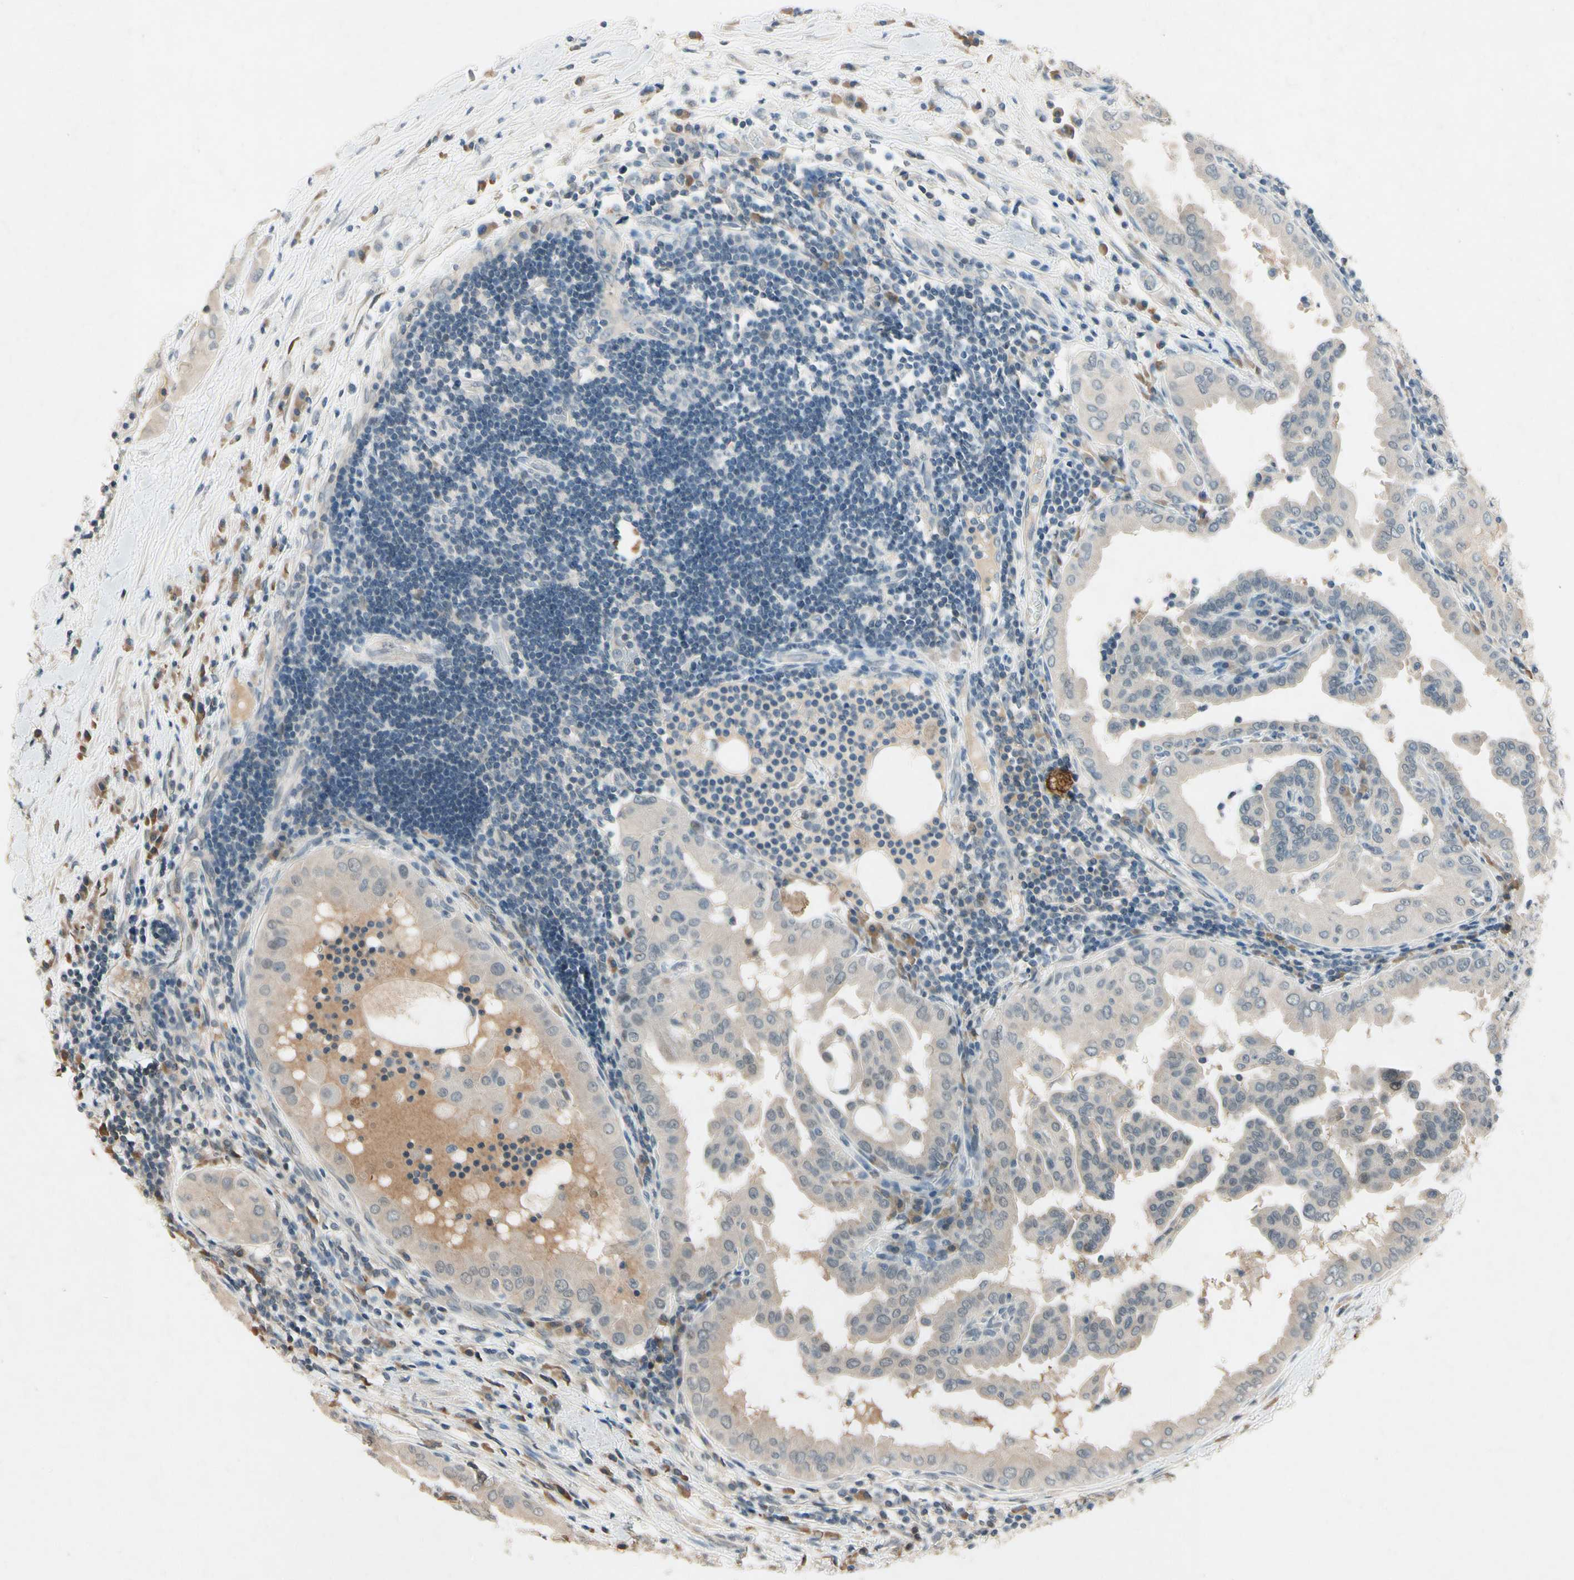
{"staining": {"intensity": "weak", "quantity": "<25%", "location": "cytoplasmic/membranous"}, "tissue": "thyroid cancer", "cell_type": "Tumor cells", "image_type": "cancer", "snomed": [{"axis": "morphology", "description": "Papillary adenocarcinoma, NOS"}, {"axis": "topography", "description": "Thyroid gland"}], "caption": "DAB (3,3'-diaminobenzidine) immunohistochemical staining of thyroid papillary adenocarcinoma exhibits no significant staining in tumor cells.", "gene": "DPY19L3", "patient": {"sex": "male", "age": 33}}